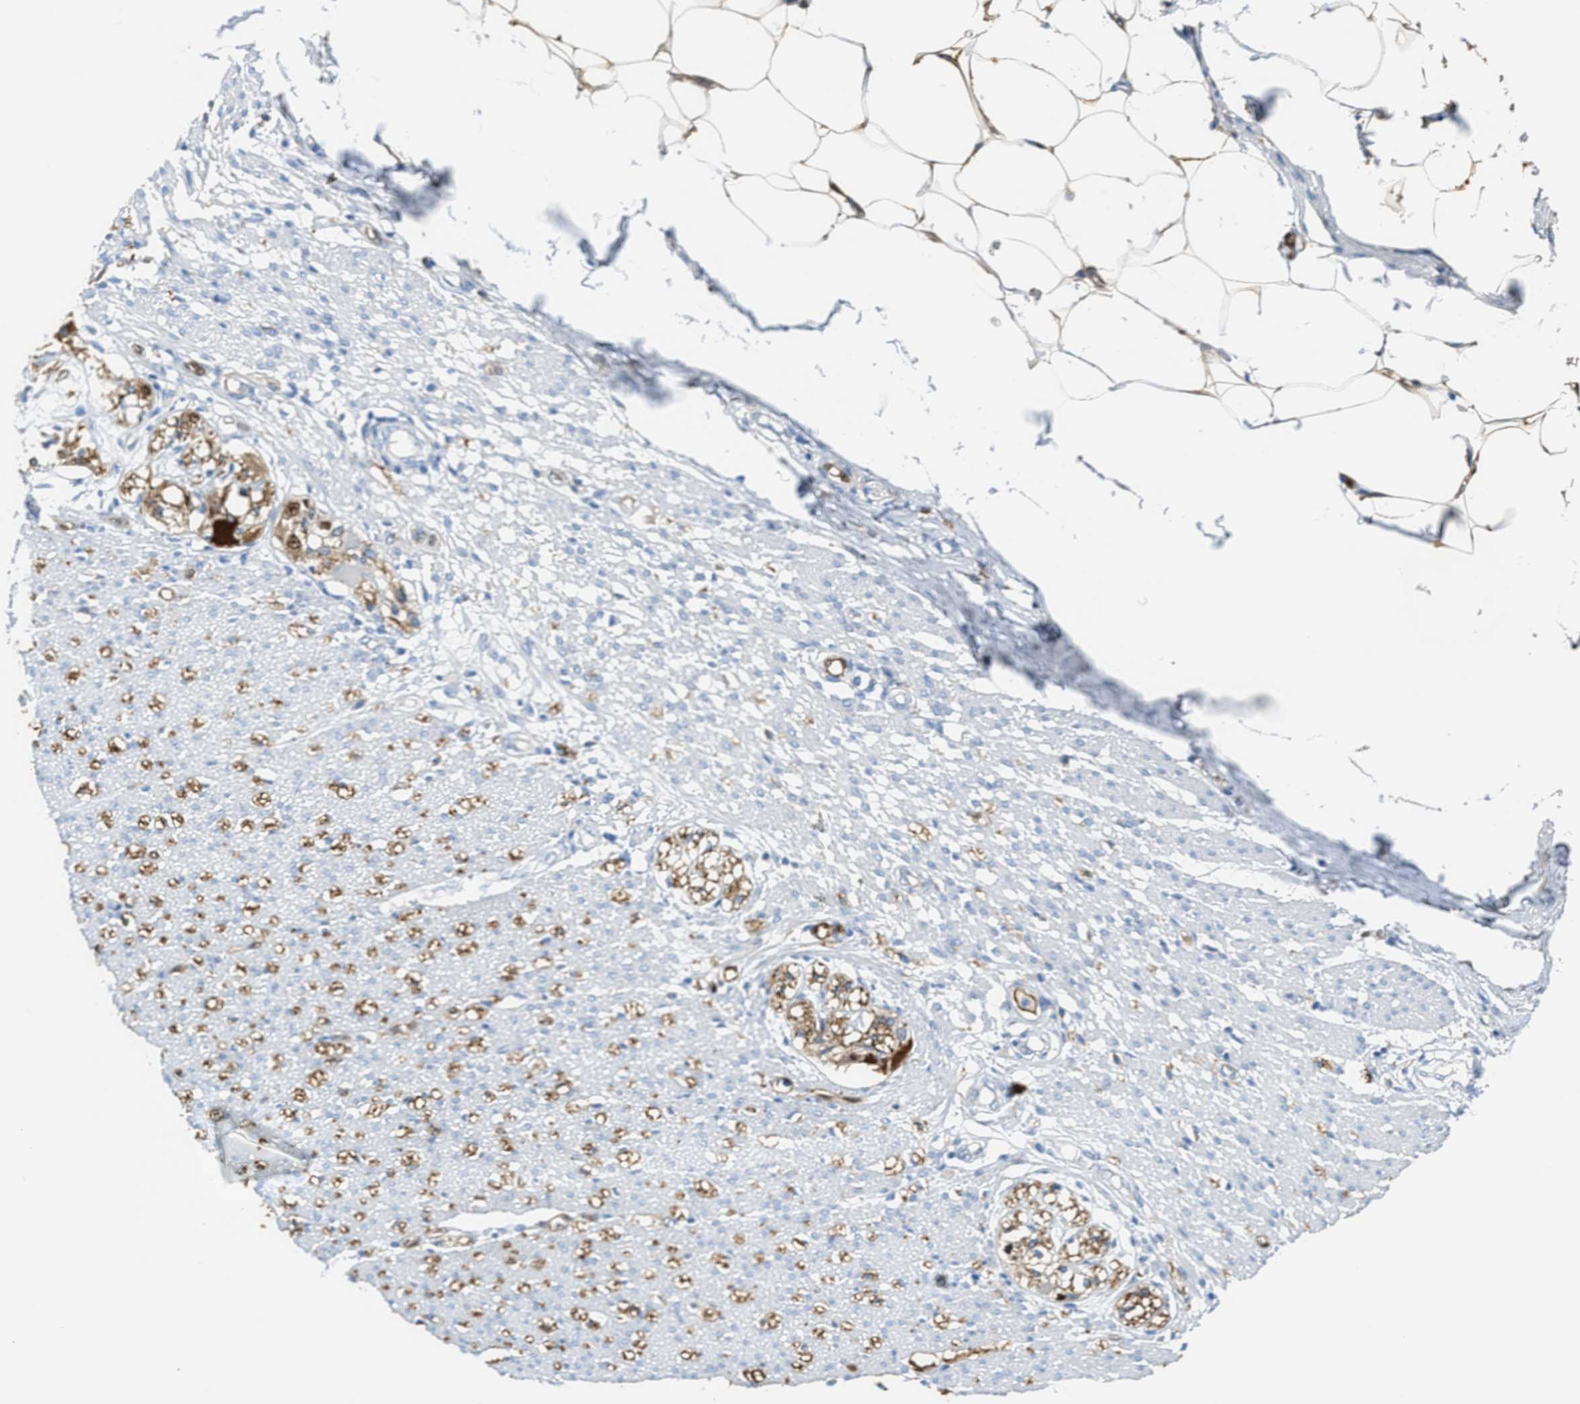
{"staining": {"intensity": "negative", "quantity": "none", "location": "none"}, "tissue": "smooth muscle", "cell_type": "Smooth muscle cells", "image_type": "normal", "snomed": [{"axis": "morphology", "description": "Normal tissue, NOS"}, {"axis": "morphology", "description": "Adenocarcinoma, NOS"}, {"axis": "topography", "description": "Colon"}, {"axis": "topography", "description": "Peripheral nerve tissue"}], "caption": "High magnification brightfield microscopy of benign smooth muscle stained with DAB (brown) and counterstained with hematoxylin (blue): smooth muscle cells show no significant positivity. (Stains: DAB immunohistochemistry (IHC) with hematoxylin counter stain, Microscopy: brightfield microscopy at high magnification).", "gene": "ASS1", "patient": {"sex": "male", "age": 14}}